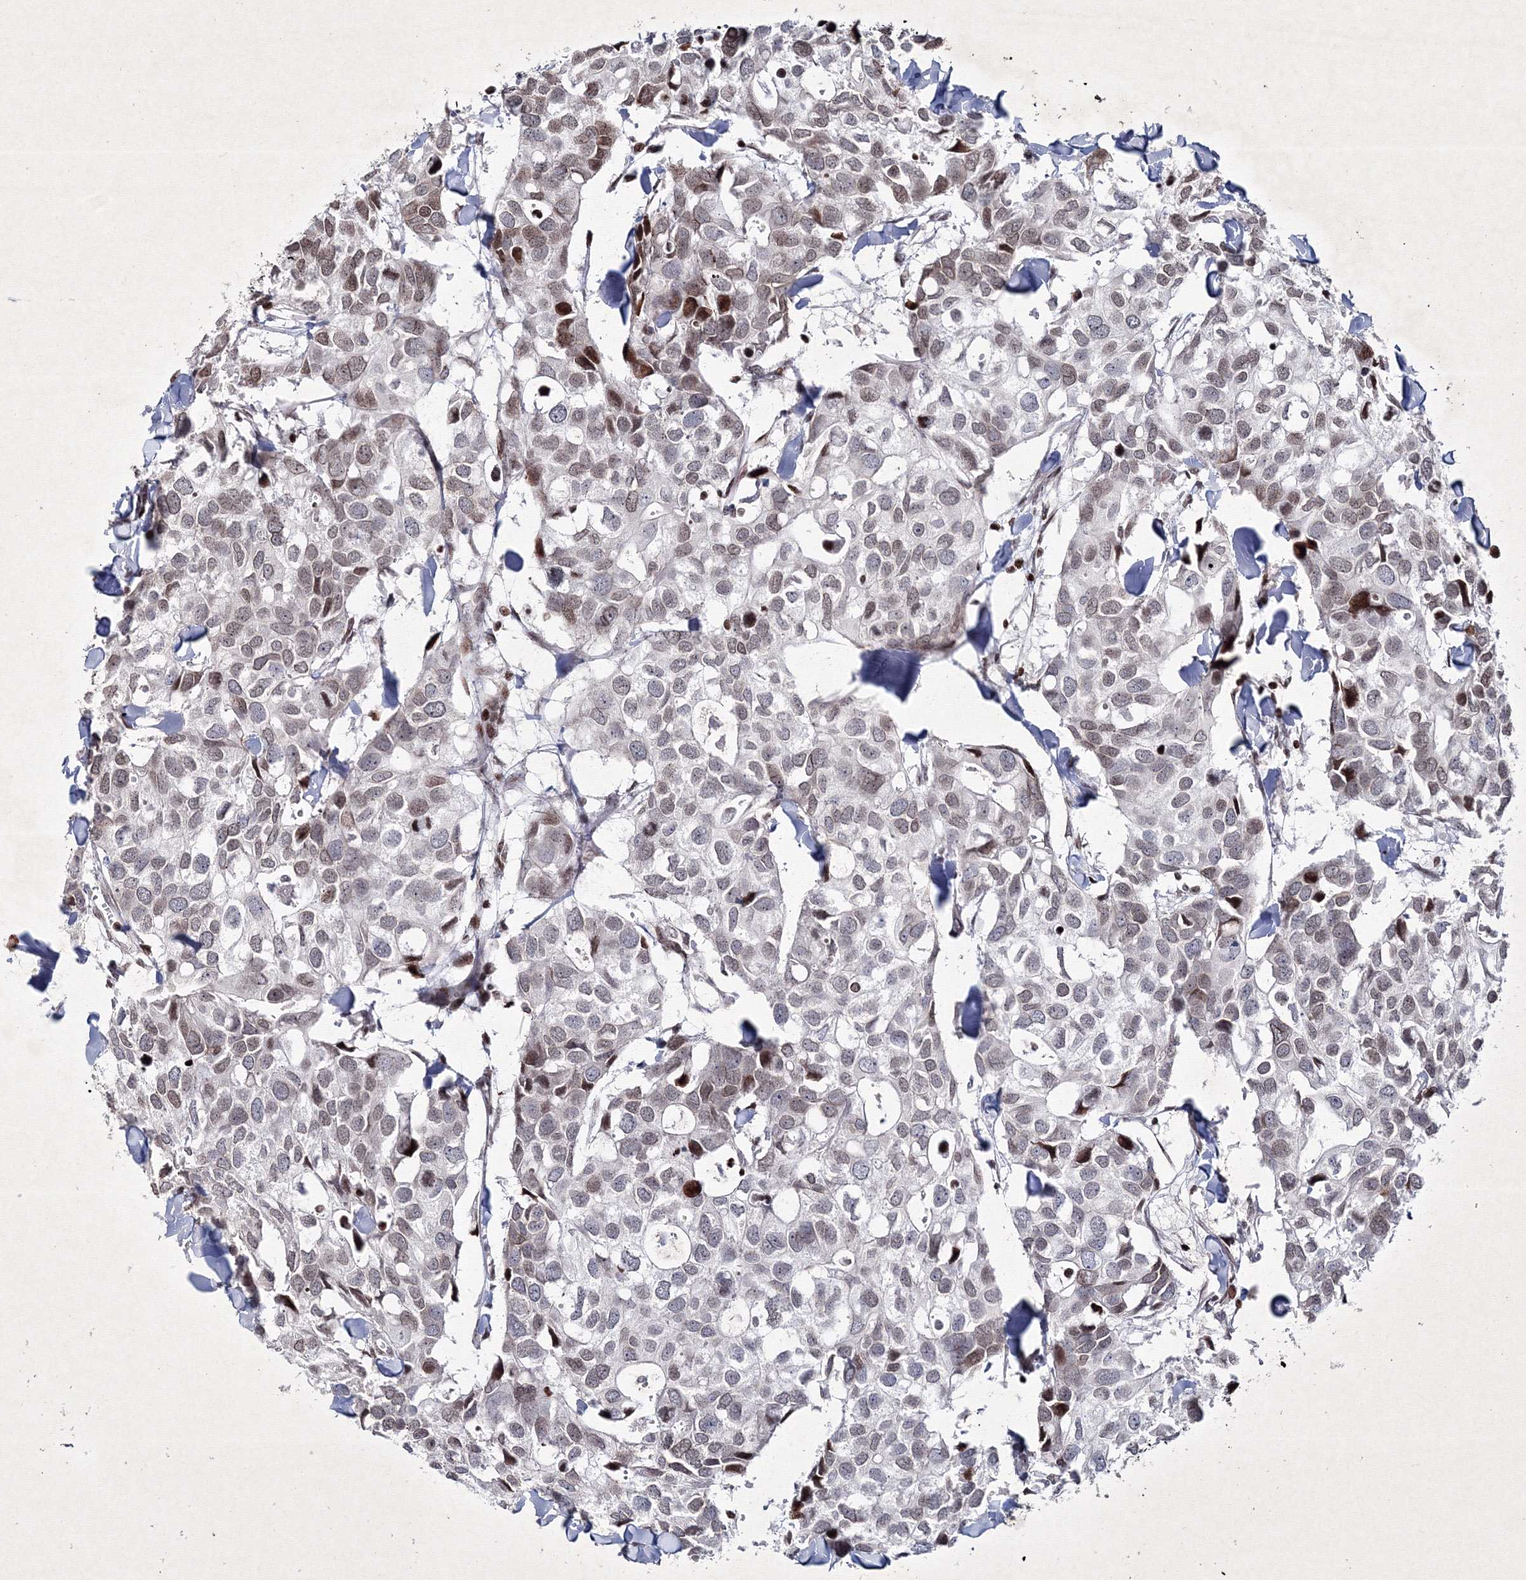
{"staining": {"intensity": "moderate", "quantity": "<25%", "location": "nuclear"}, "tissue": "breast cancer", "cell_type": "Tumor cells", "image_type": "cancer", "snomed": [{"axis": "morphology", "description": "Duct carcinoma"}, {"axis": "topography", "description": "Breast"}], "caption": "The histopathology image shows immunohistochemical staining of breast cancer (invasive ductal carcinoma). There is moderate nuclear positivity is appreciated in approximately <25% of tumor cells.", "gene": "SMIM29", "patient": {"sex": "female", "age": 83}}